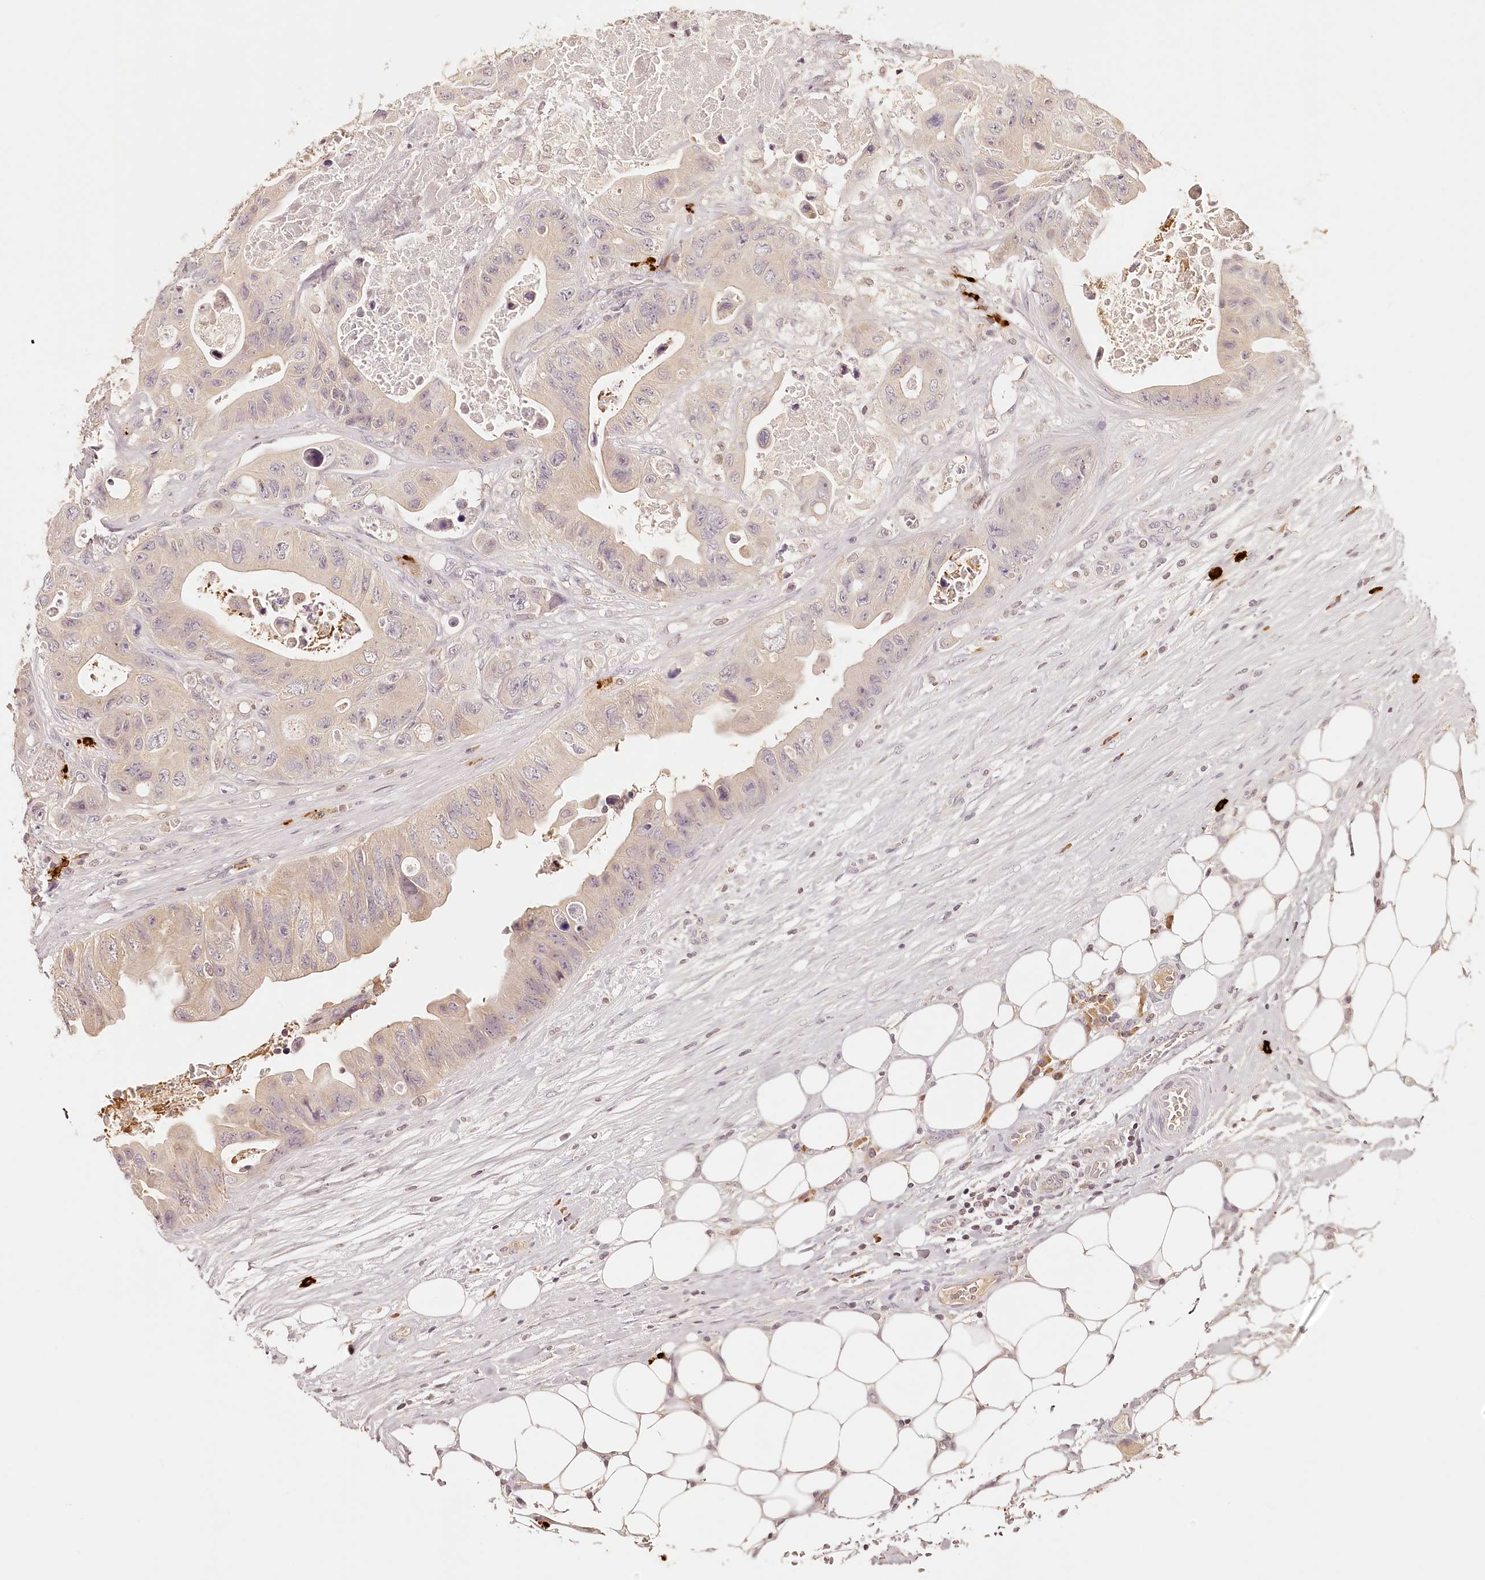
{"staining": {"intensity": "negative", "quantity": "none", "location": "none"}, "tissue": "colorectal cancer", "cell_type": "Tumor cells", "image_type": "cancer", "snomed": [{"axis": "morphology", "description": "Adenocarcinoma, NOS"}, {"axis": "topography", "description": "Colon"}], "caption": "IHC of human adenocarcinoma (colorectal) displays no positivity in tumor cells.", "gene": "SYNGR1", "patient": {"sex": "female", "age": 46}}